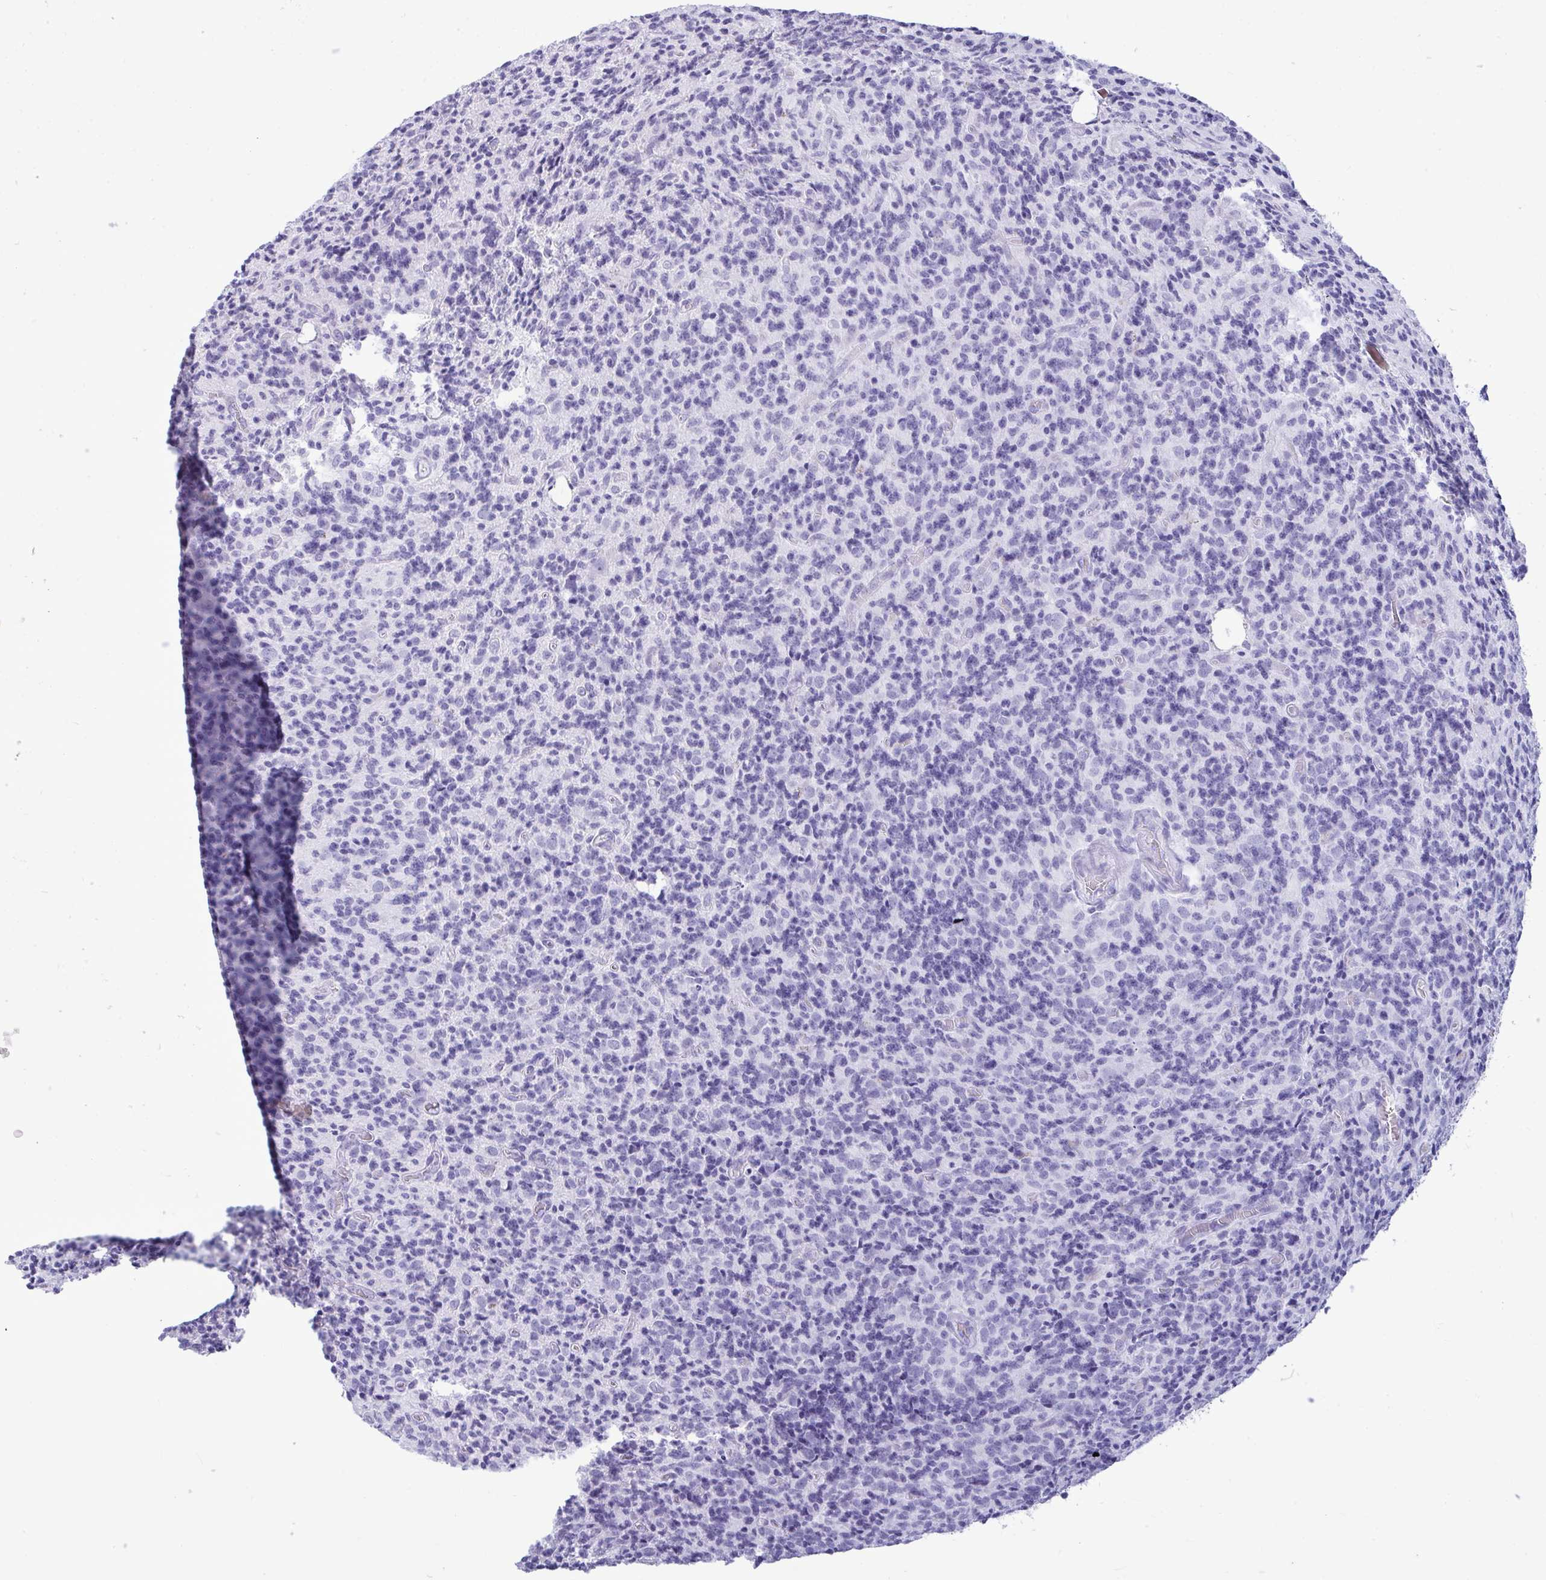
{"staining": {"intensity": "negative", "quantity": "none", "location": "none"}, "tissue": "glioma", "cell_type": "Tumor cells", "image_type": "cancer", "snomed": [{"axis": "morphology", "description": "Glioma, malignant, High grade"}, {"axis": "topography", "description": "Brain"}], "caption": "The histopathology image reveals no significant positivity in tumor cells of glioma.", "gene": "ANKRD60", "patient": {"sex": "male", "age": 76}}